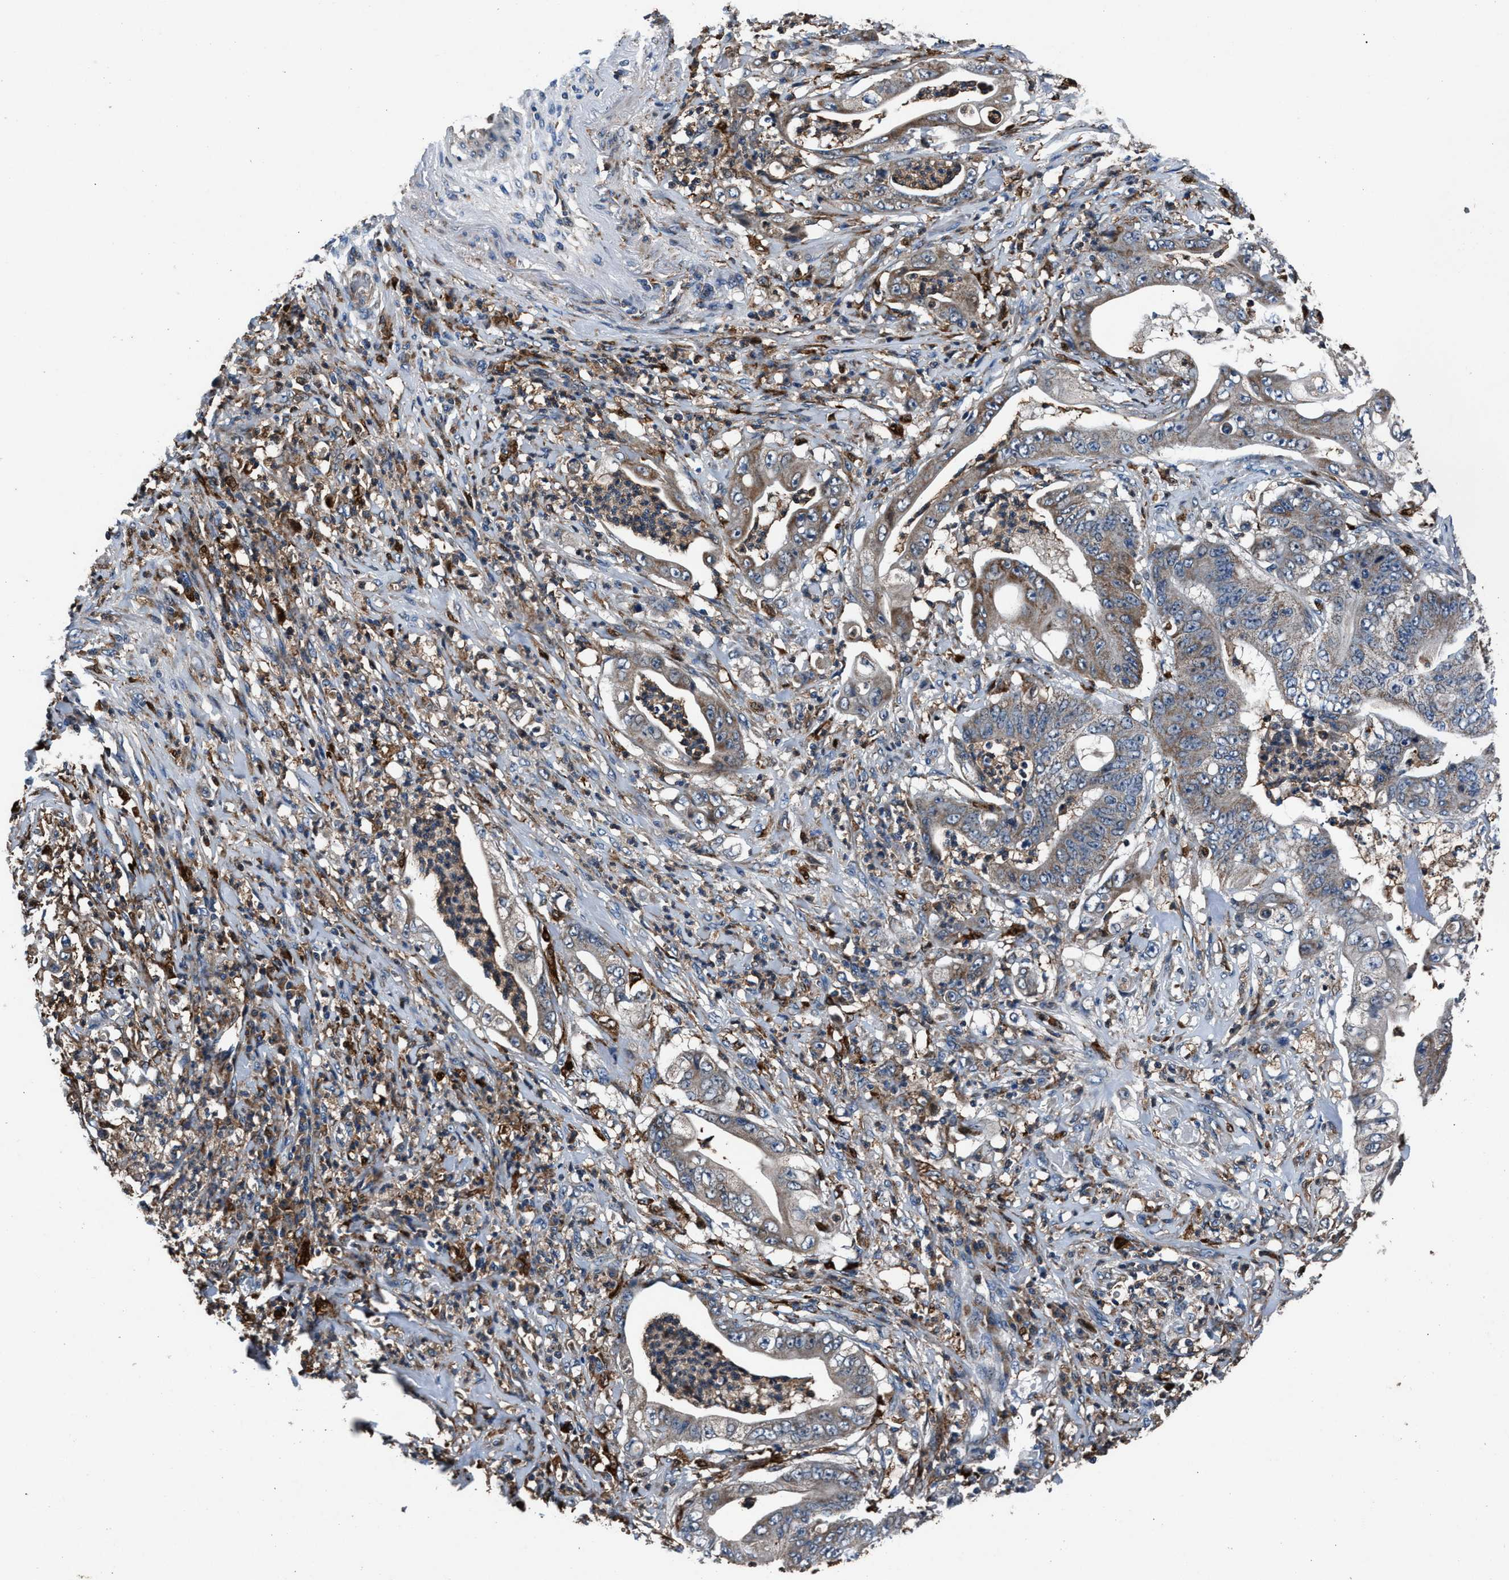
{"staining": {"intensity": "weak", "quantity": ">75%", "location": "cytoplasmic/membranous"}, "tissue": "stomach cancer", "cell_type": "Tumor cells", "image_type": "cancer", "snomed": [{"axis": "morphology", "description": "Adenocarcinoma, NOS"}, {"axis": "topography", "description": "Stomach"}], "caption": "High-magnification brightfield microscopy of stomach cancer (adenocarcinoma) stained with DAB (brown) and counterstained with hematoxylin (blue). tumor cells exhibit weak cytoplasmic/membranous staining is seen in approximately>75% of cells.", "gene": "FAM221A", "patient": {"sex": "female", "age": 73}}